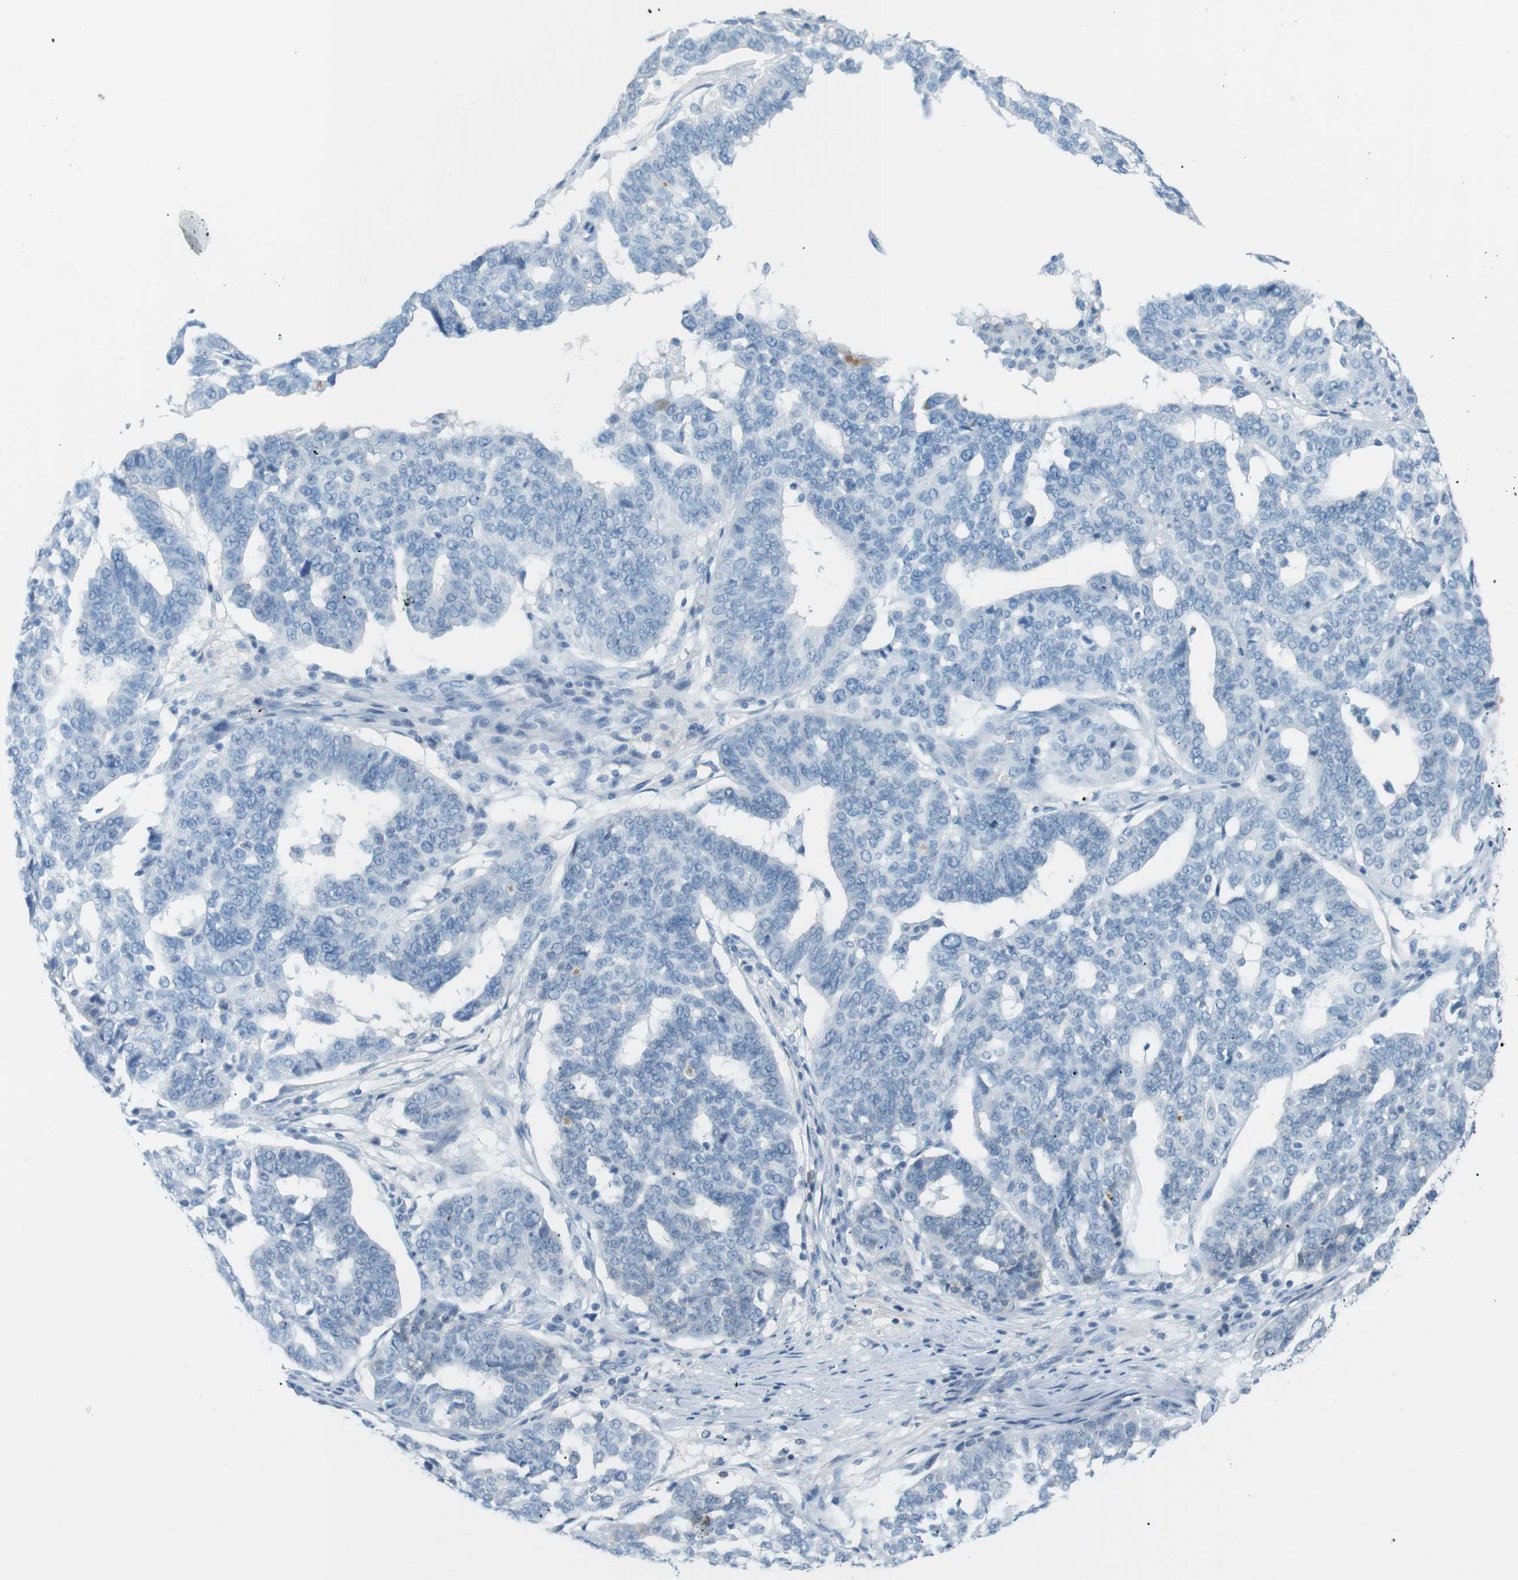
{"staining": {"intensity": "negative", "quantity": "none", "location": "none"}, "tissue": "ovarian cancer", "cell_type": "Tumor cells", "image_type": "cancer", "snomed": [{"axis": "morphology", "description": "Cystadenocarcinoma, serous, NOS"}, {"axis": "topography", "description": "Ovary"}], "caption": "Tumor cells show no significant protein positivity in ovarian cancer.", "gene": "AZGP1", "patient": {"sex": "female", "age": 59}}